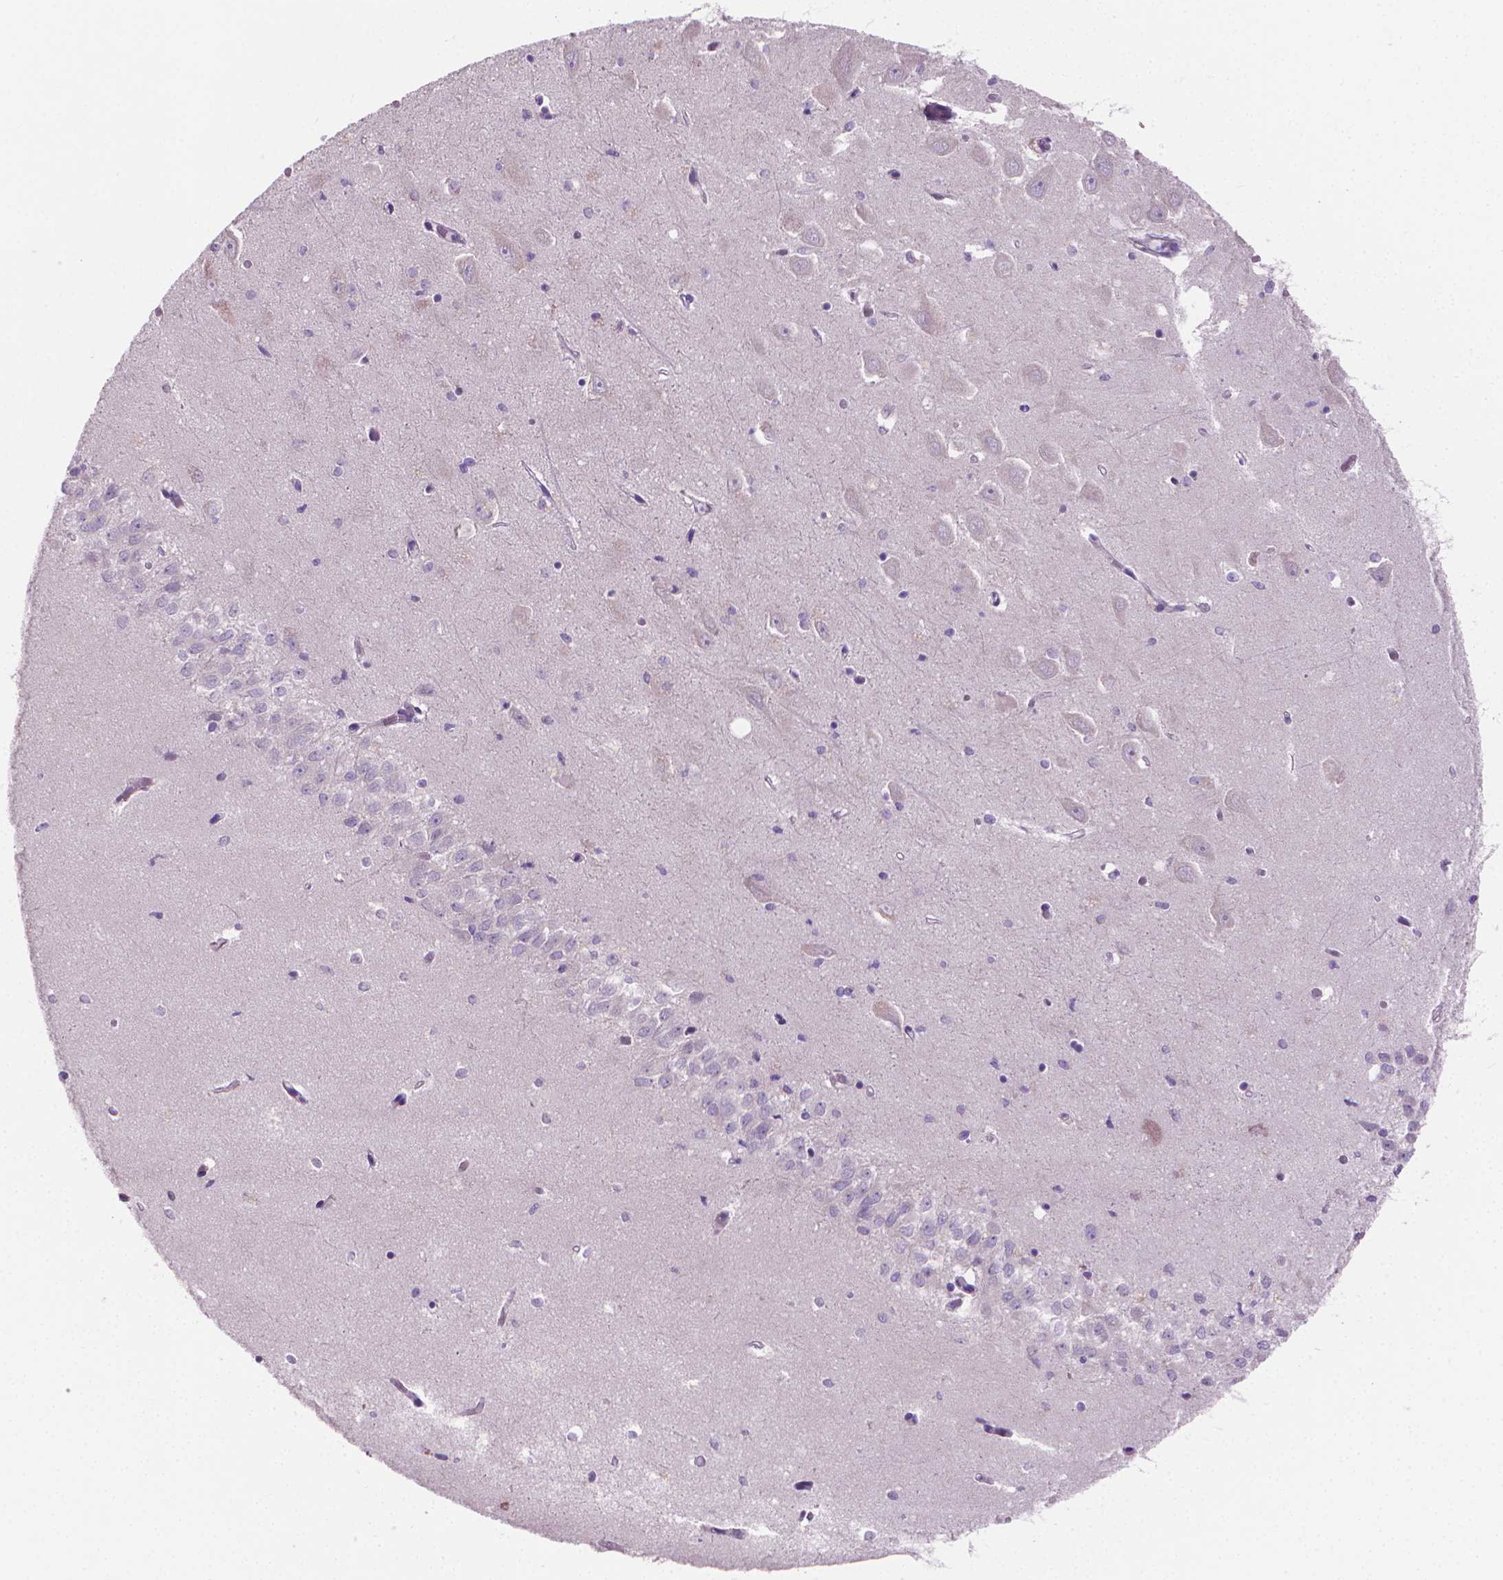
{"staining": {"intensity": "negative", "quantity": "none", "location": "none"}, "tissue": "hippocampus", "cell_type": "Glial cells", "image_type": "normal", "snomed": [{"axis": "morphology", "description": "Normal tissue, NOS"}, {"axis": "topography", "description": "Hippocampus"}], "caption": "Immunohistochemical staining of unremarkable human hippocampus reveals no significant staining in glial cells.", "gene": "GSDMA", "patient": {"sex": "female", "age": 64}}